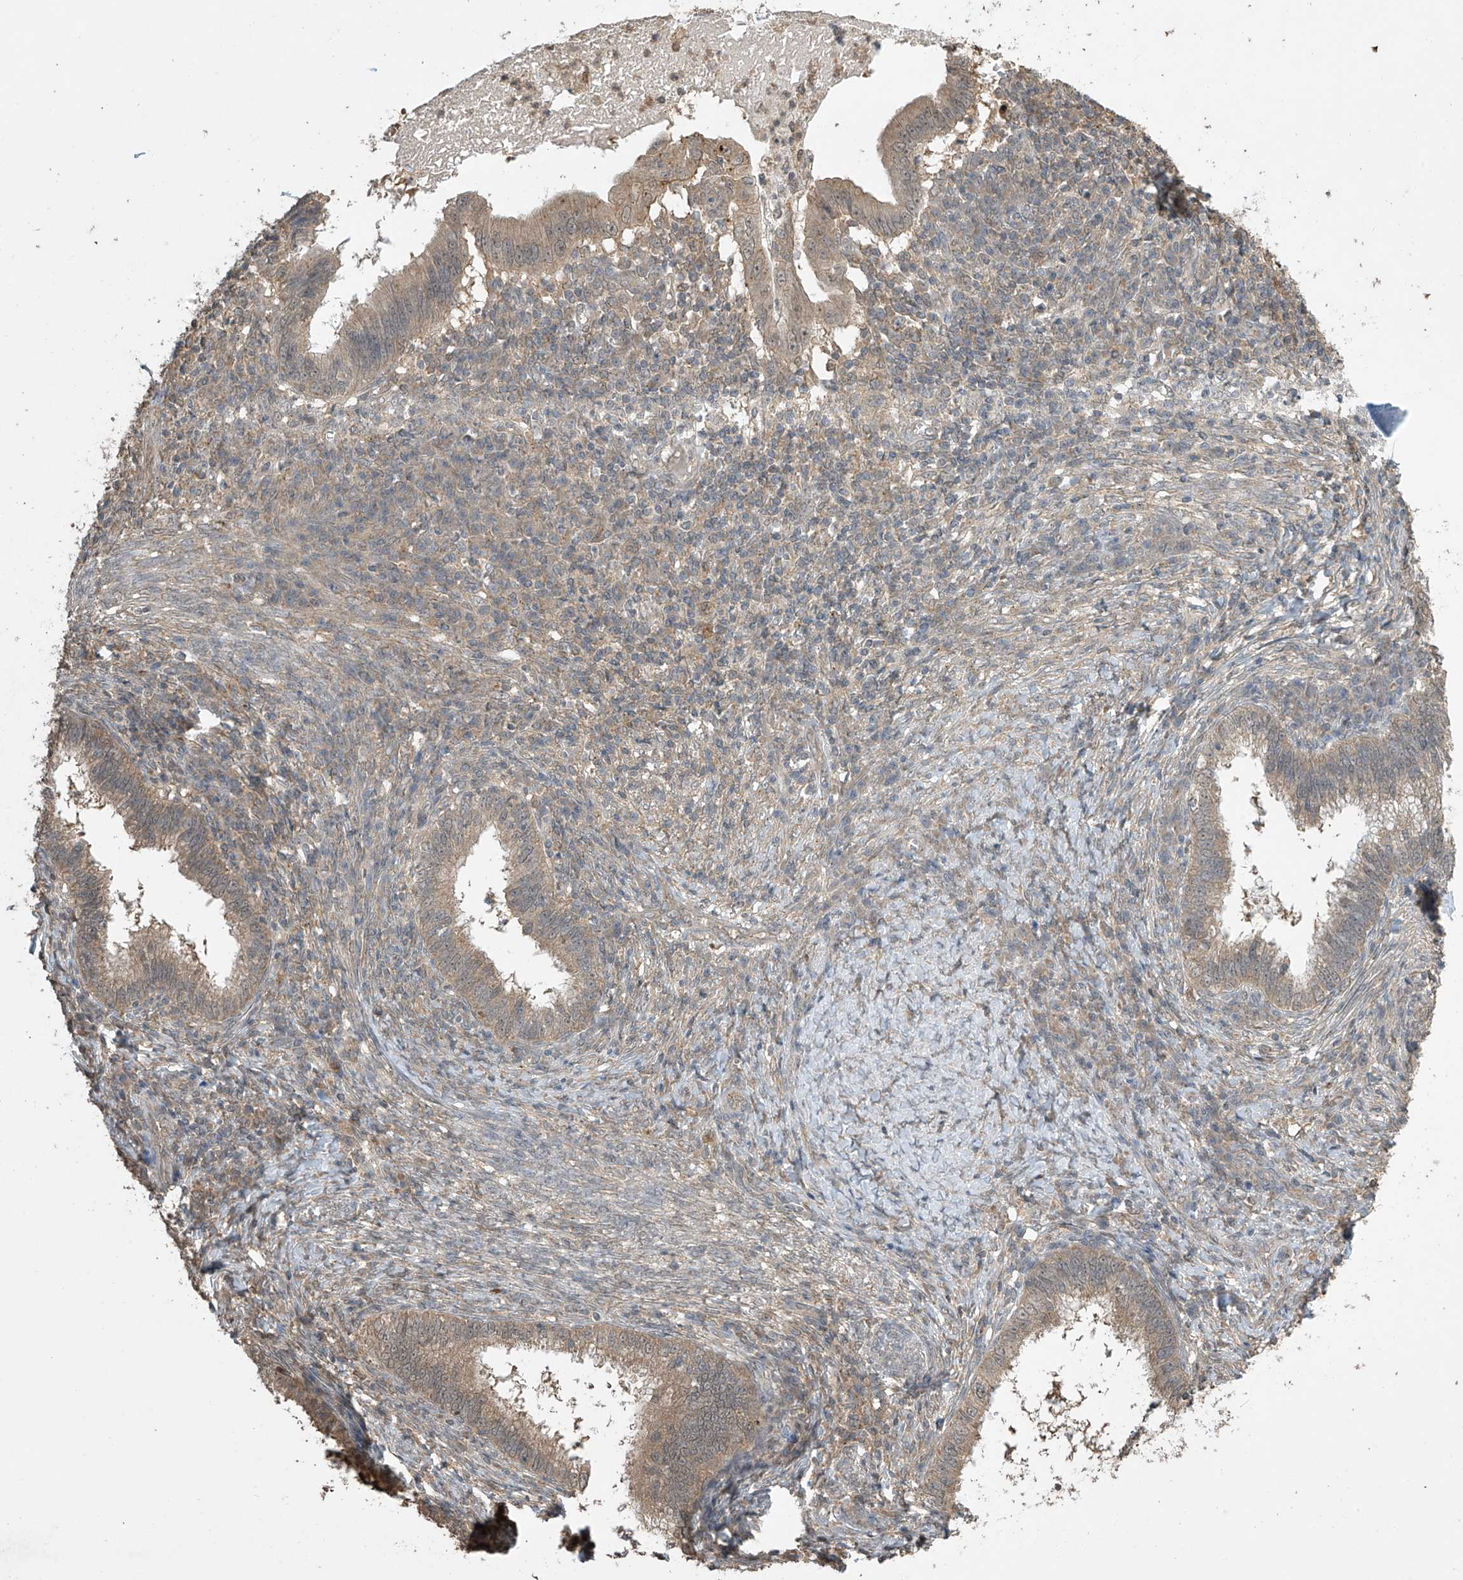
{"staining": {"intensity": "weak", "quantity": ">75%", "location": "cytoplasmic/membranous"}, "tissue": "cervical cancer", "cell_type": "Tumor cells", "image_type": "cancer", "snomed": [{"axis": "morphology", "description": "Adenocarcinoma, NOS"}, {"axis": "topography", "description": "Cervix"}], "caption": "Cervical adenocarcinoma stained for a protein demonstrates weak cytoplasmic/membranous positivity in tumor cells.", "gene": "SLFN14", "patient": {"sex": "female", "age": 36}}